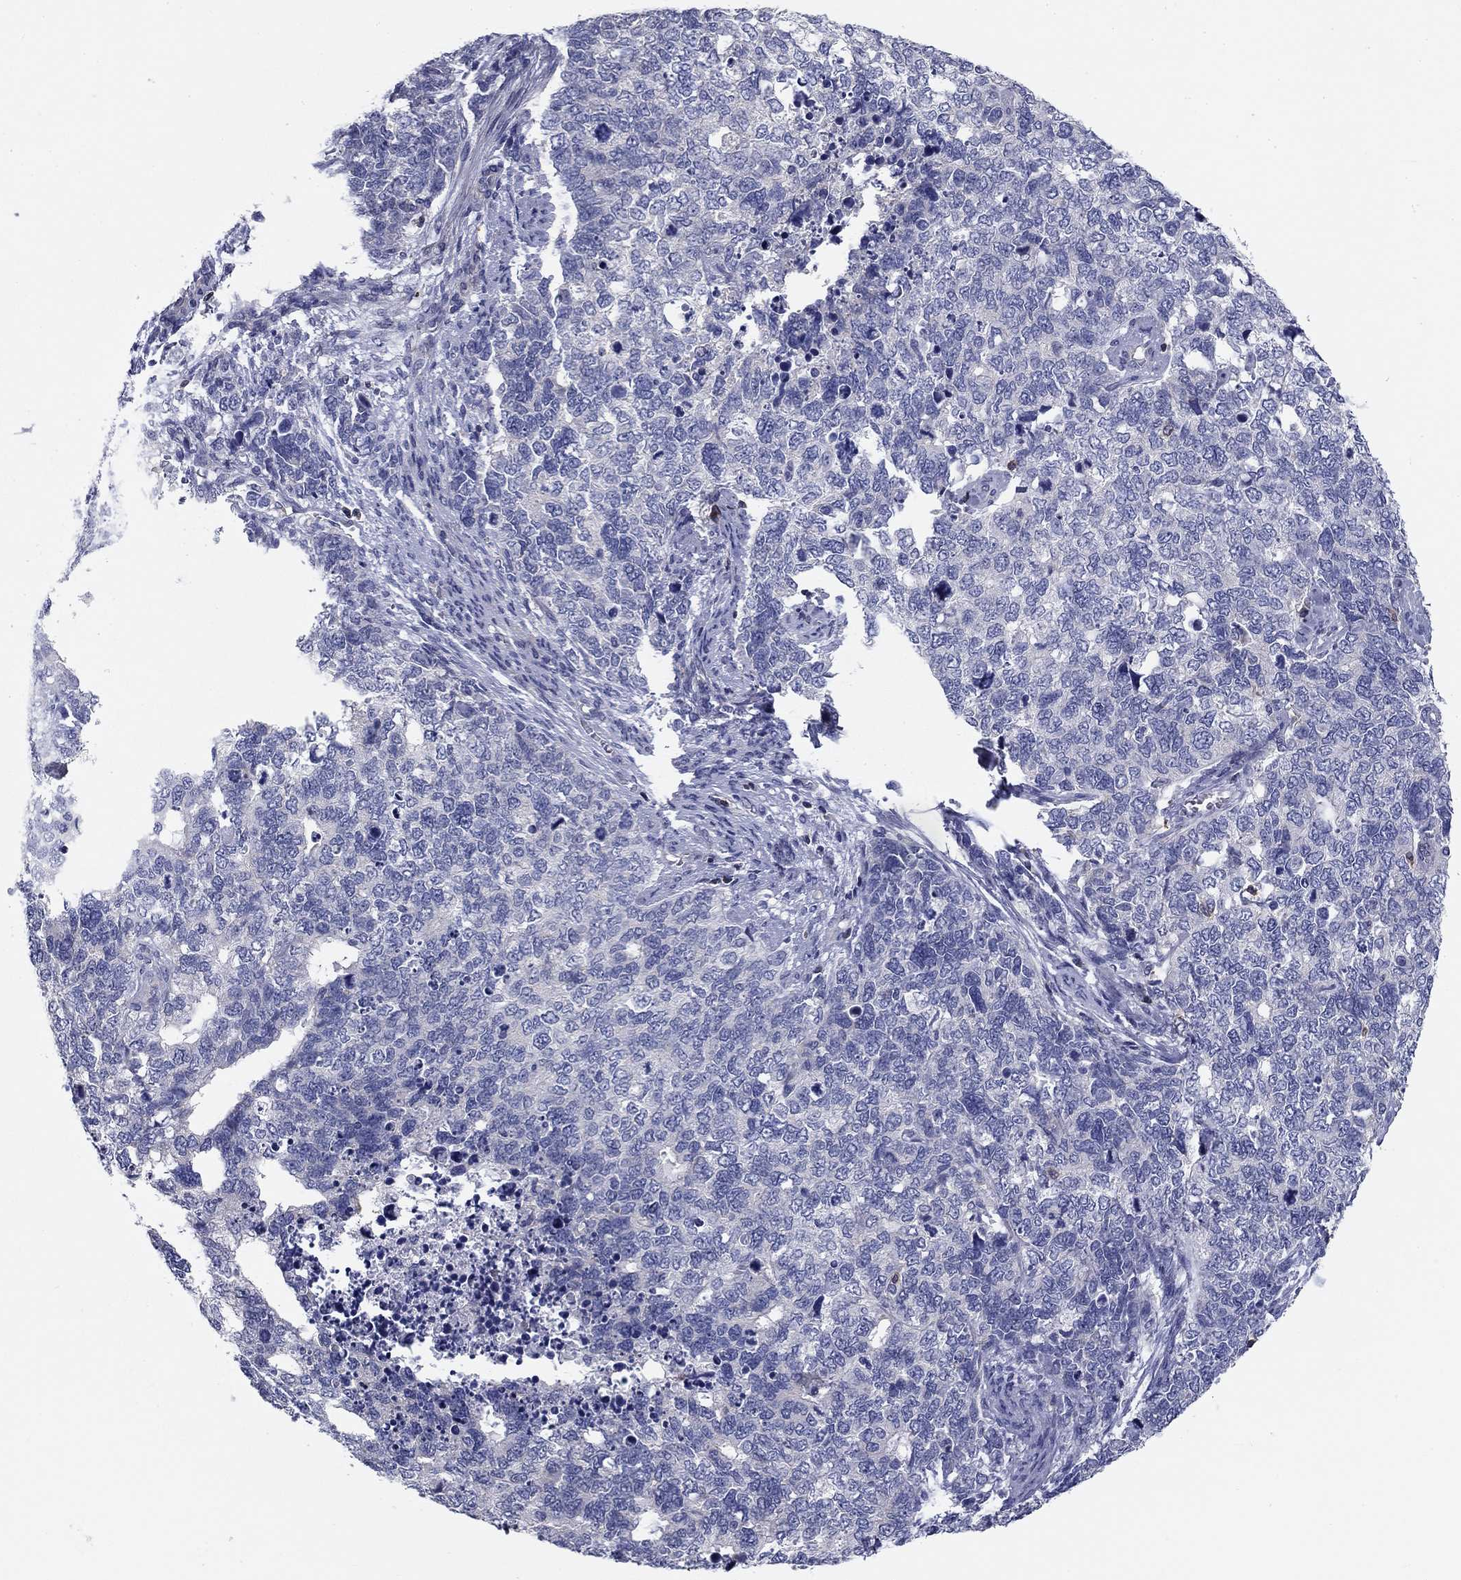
{"staining": {"intensity": "negative", "quantity": "none", "location": "none"}, "tissue": "cervical cancer", "cell_type": "Tumor cells", "image_type": "cancer", "snomed": [{"axis": "morphology", "description": "Squamous cell carcinoma, NOS"}, {"axis": "topography", "description": "Cervix"}], "caption": "The immunohistochemistry photomicrograph has no significant staining in tumor cells of cervical cancer tissue. Brightfield microscopy of immunohistochemistry stained with DAB (3,3'-diaminobenzidine) (brown) and hematoxylin (blue), captured at high magnification.", "gene": "SIT1", "patient": {"sex": "female", "age": 63}}